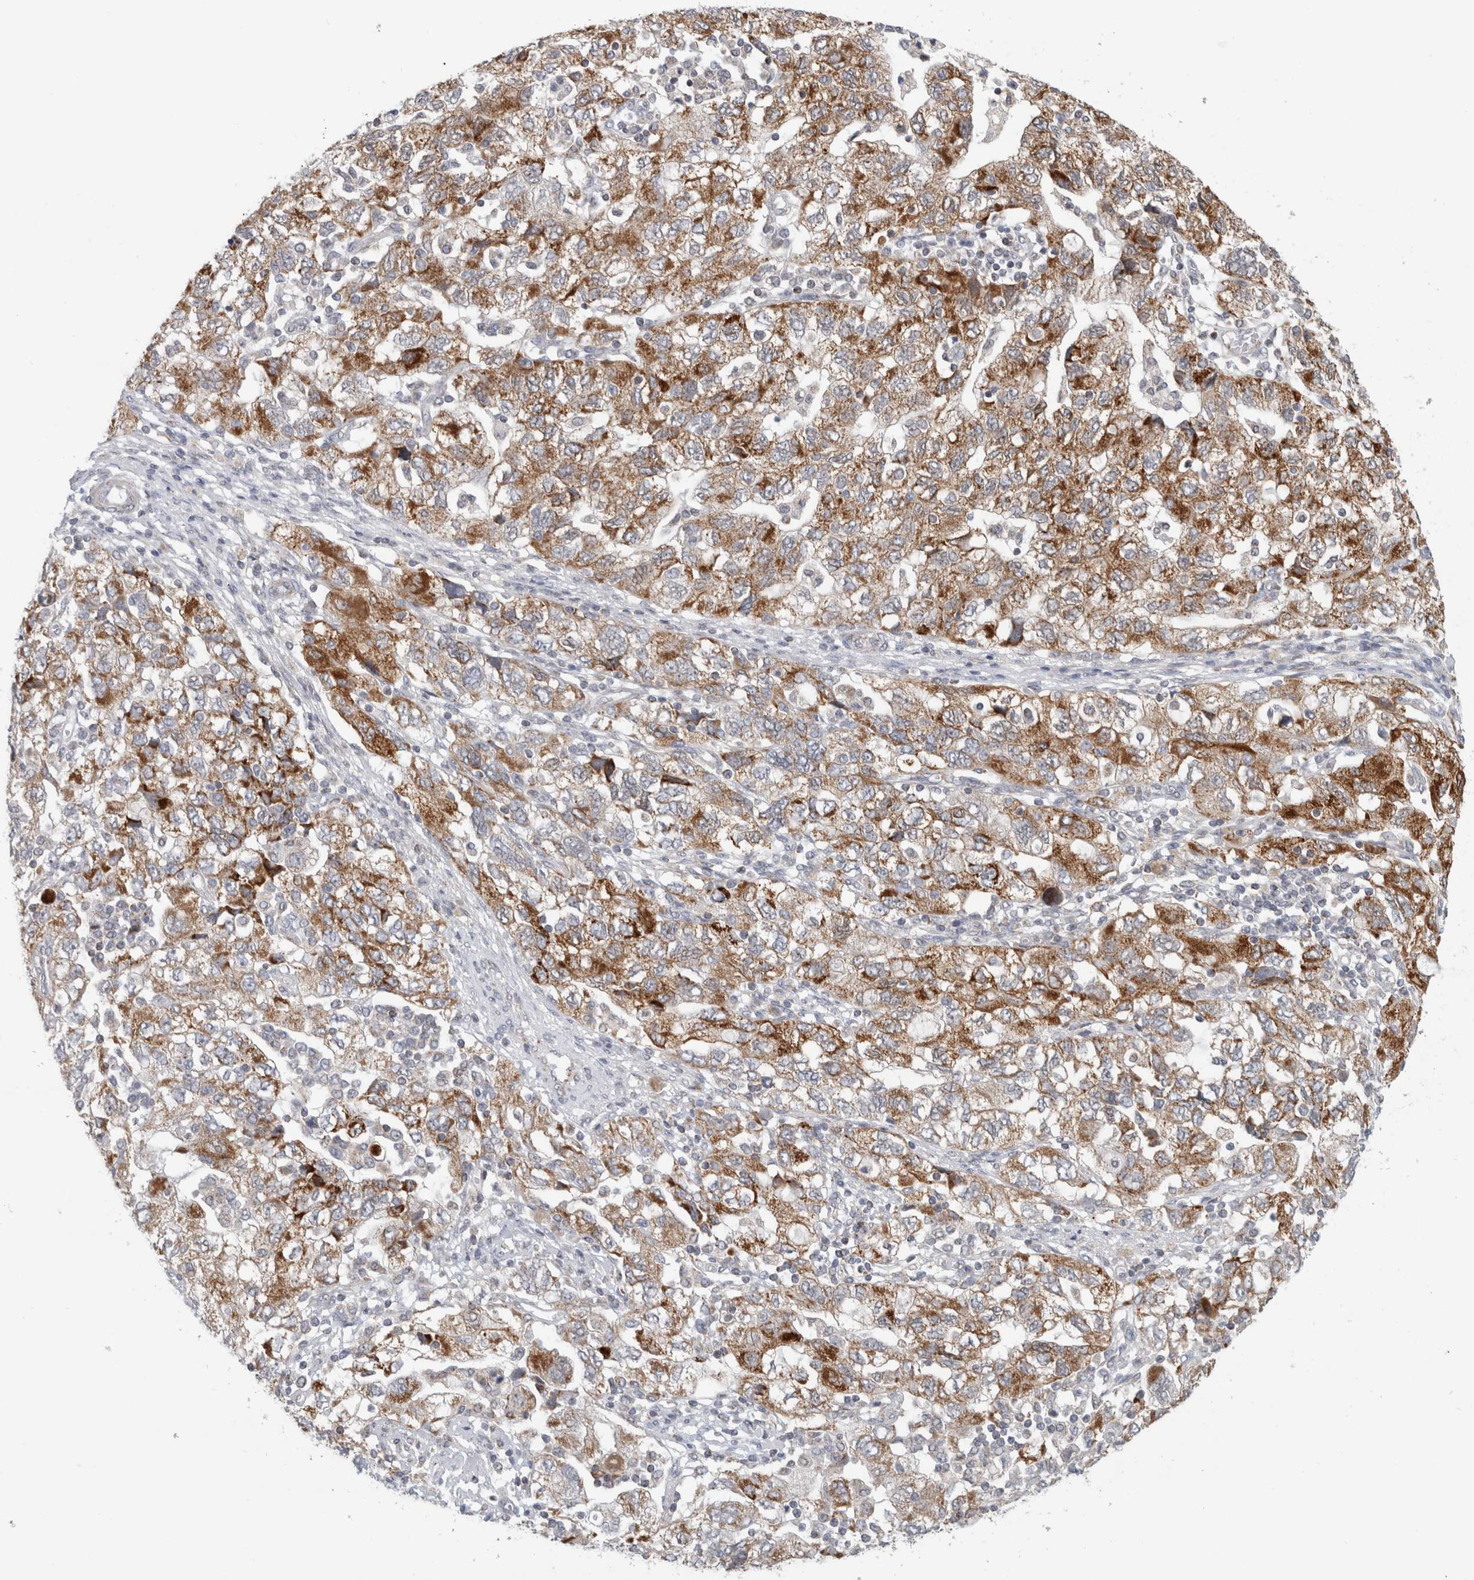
{"staining": {"intensity": "moderate", "quantity": ">75%", "location": "cytoplasmic/membranous"}, "tissue": "ovarian cancer", "cell_type": "Tumor cells", "image_type": "cancer", "snomed": [{"axis": "morphology", "description": "Carcinoma, NOS"}, {"axis": "morphology", "description": "Cystadenocarcinoma, serous, NOS"}, {"axis": "topography", "description": "Ovary"}], "caption": "Ovarian cancer stained for a protein exhibits moderate cytoplasmic/membranous positivity in tumor cells.", "gene": "RAB18", "patient": {"sex": "female", "age": 69}}